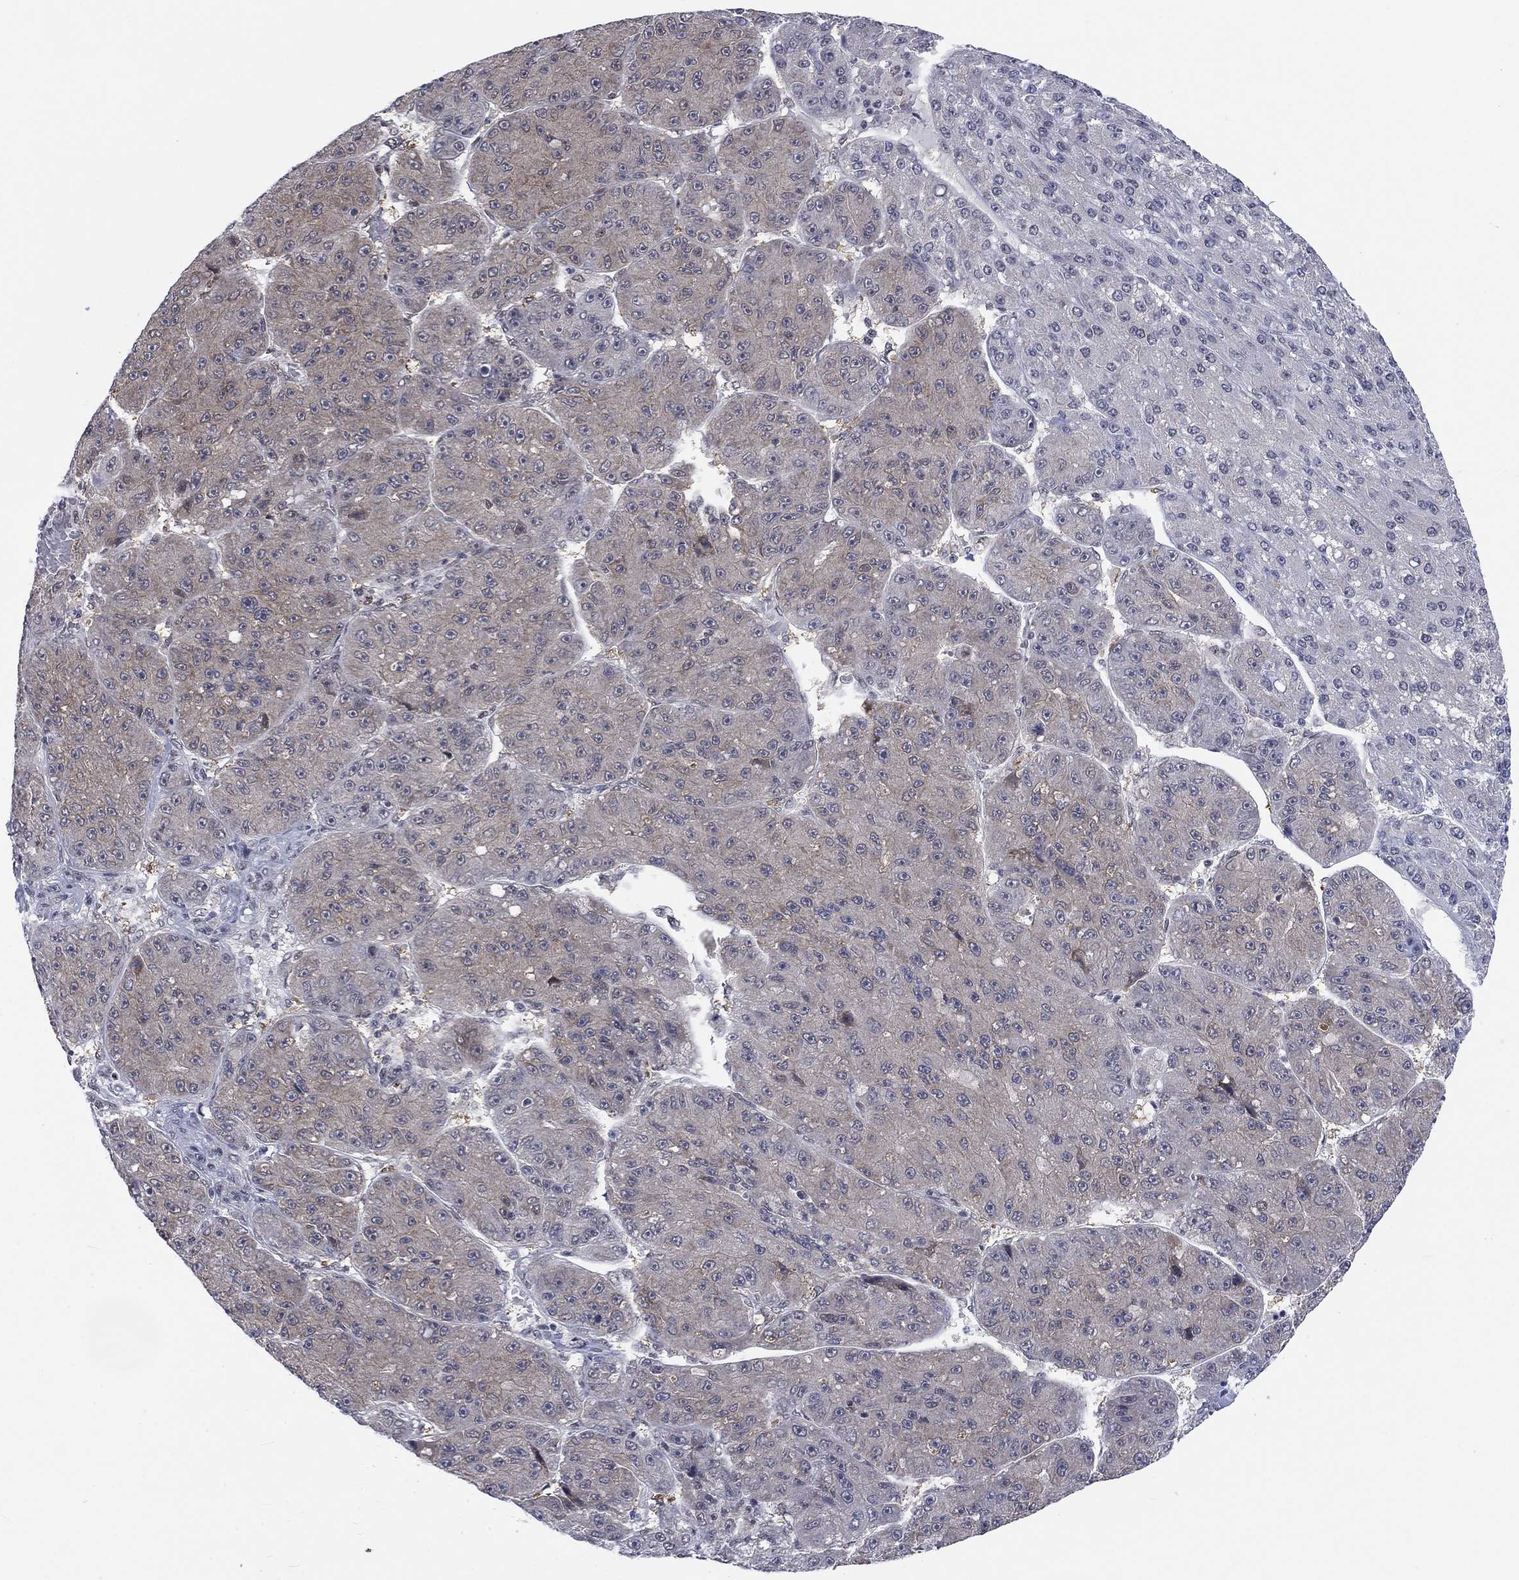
{"staining": {"intensity": "negative", "quantity": "none", "location": "none"}, "tissue": "liver cancer", "cell_type": "Tumor cells", "image_type": "cancer", "snomed": [{"axis": "morphology", "description": "Carcinoma, Hepatocellular, NOS"}, {"axis": "topography", "description": "Liver"}], "caption": "Human hepatocellular carcinoma (liver) stained for a protein using IHC exhibits no expression in tumor cells.", "gene": "FYTTD1", "patient": {"sex": "male", "age": 67}}